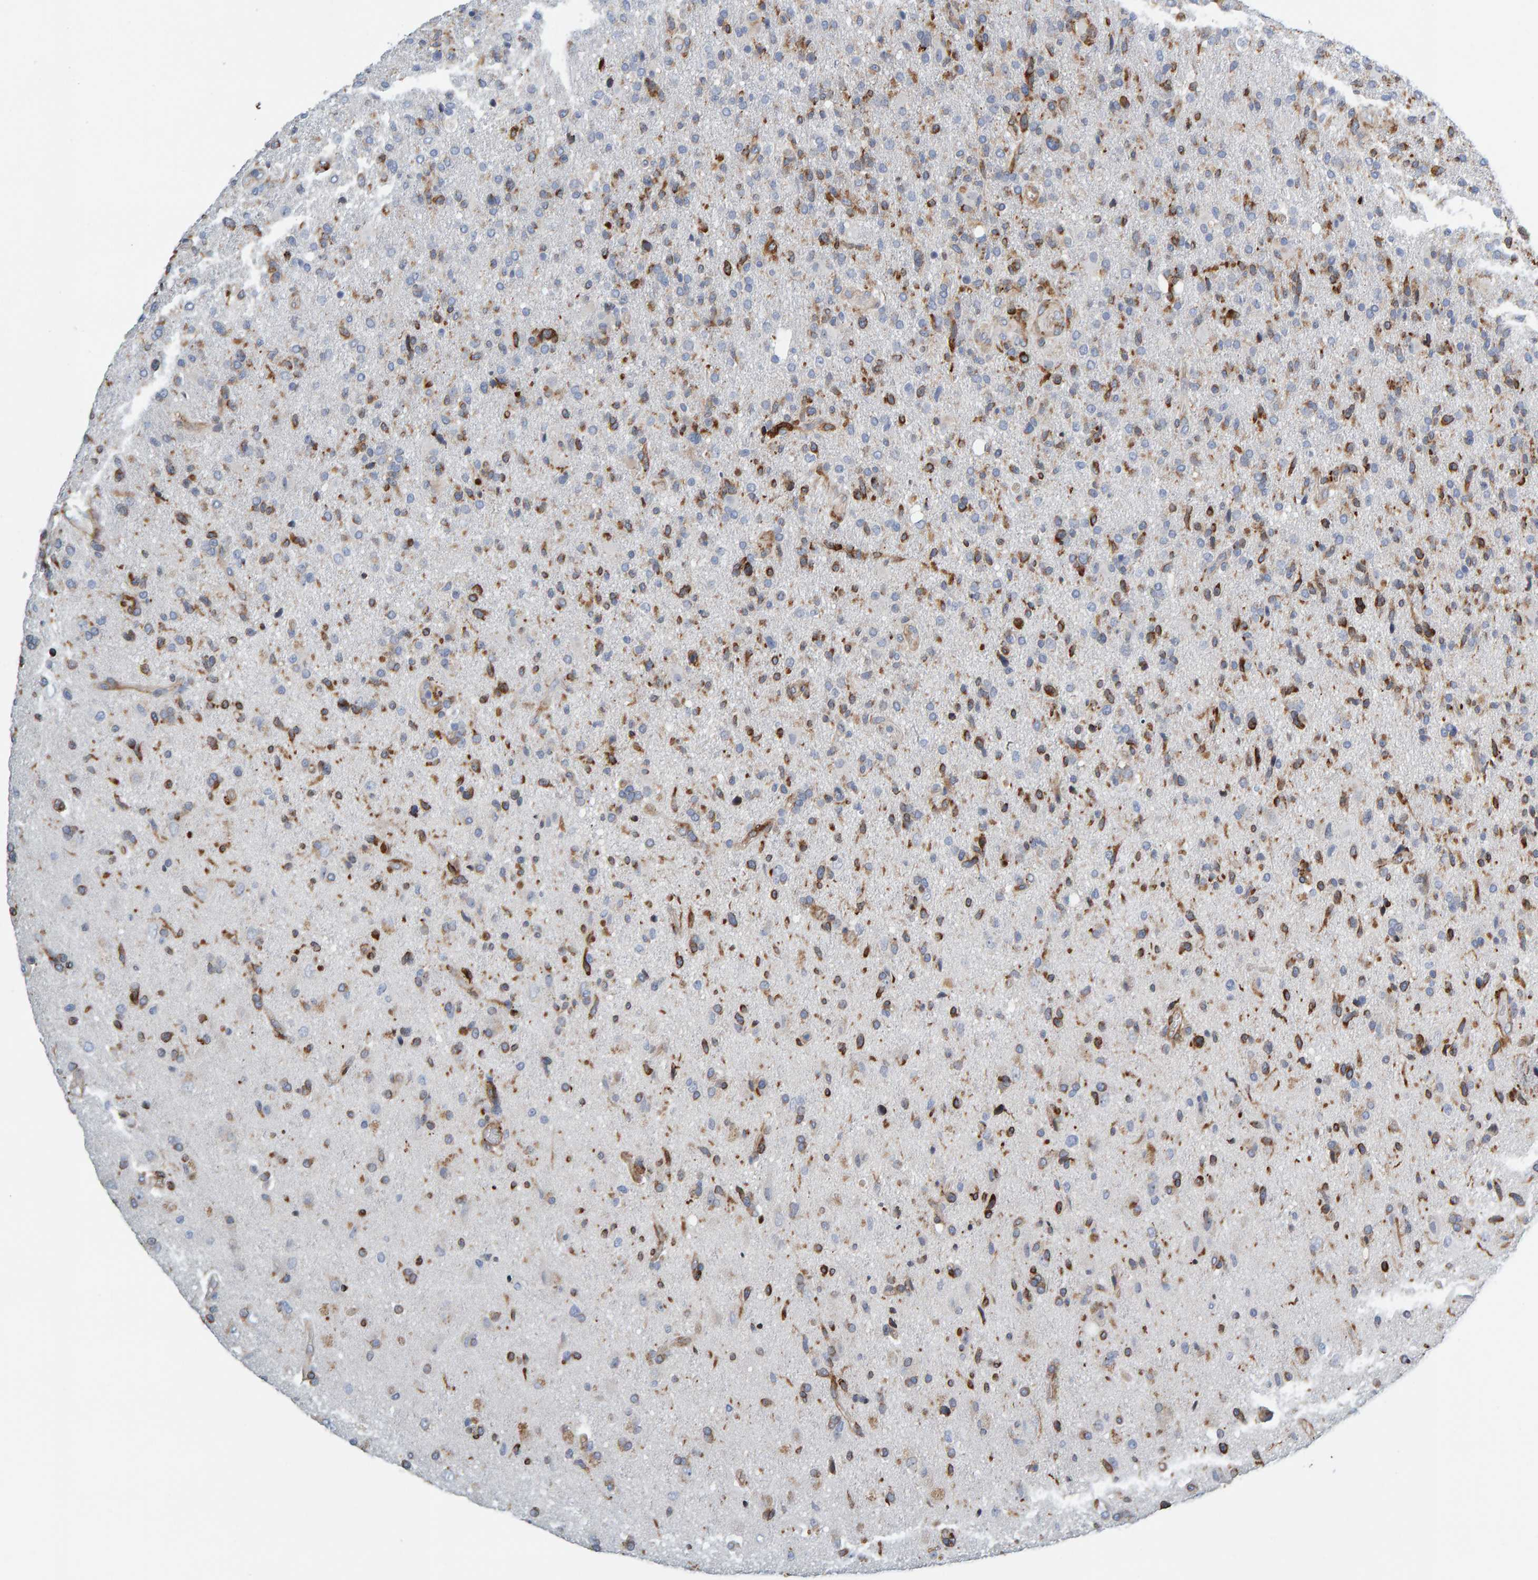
{"staining": {"intensity": "strong", "quantity": "25%-75%", "location": "cytoplasmic/membranous"}, "tissue": "glioma", "cell_type": "Tumor cells", "image_type": "cancer", "snomed": [{"axis": "morphology", "description": "Glioma, malignant, High grade"}, {"axis": "topography", "description": "Brain"}], "caption": "High-grade glioma (malignant) stained with immunohistochemistry reveals strong cytoplasmic/membranous expression in approximately 25%-75% of tumor cells.", "gene": "MMP16", "patient": {"sex": "male", "age": 72}}